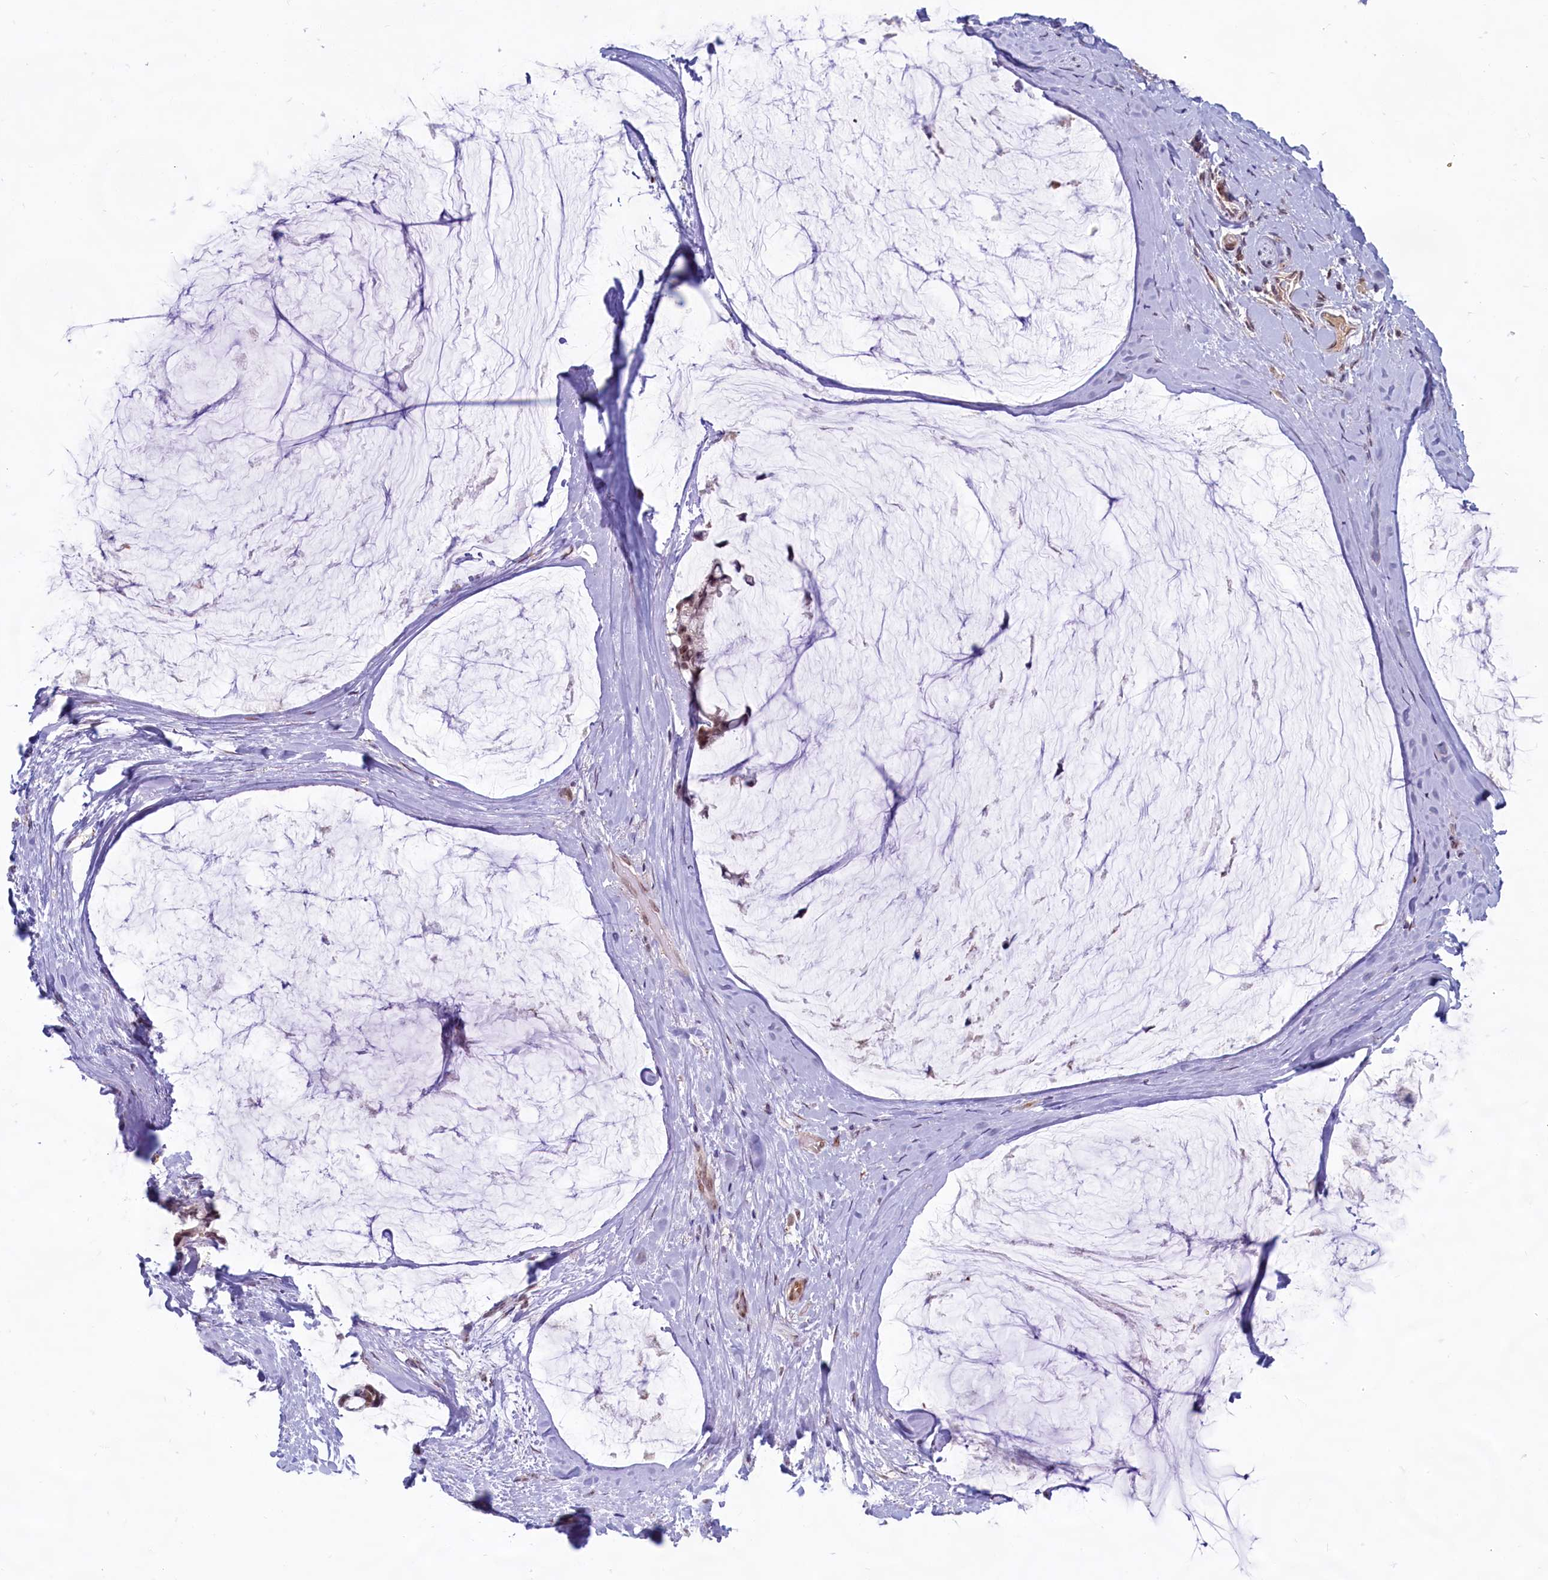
{"staining": {"intensity": "moderate", "quantity": ">75%", "location": "nuclear"}, "tissue": "ovarian cancer", "cell_type": "Tumor cells", "image_type": "cancer", "snomed": [{"axis": "morphology", "description": "Cystadenocarcinoma, mucinous, NOS"}, {"axis": "topography", "description": "Ovary"}], "caption": "Human ovarian cancer (mucinous cystadenocarcinoma) stained with a protein marker reveals moderate staining in tumor cells.", "gene": "C1D", "patient": {"sex": "female", "age": 39}}